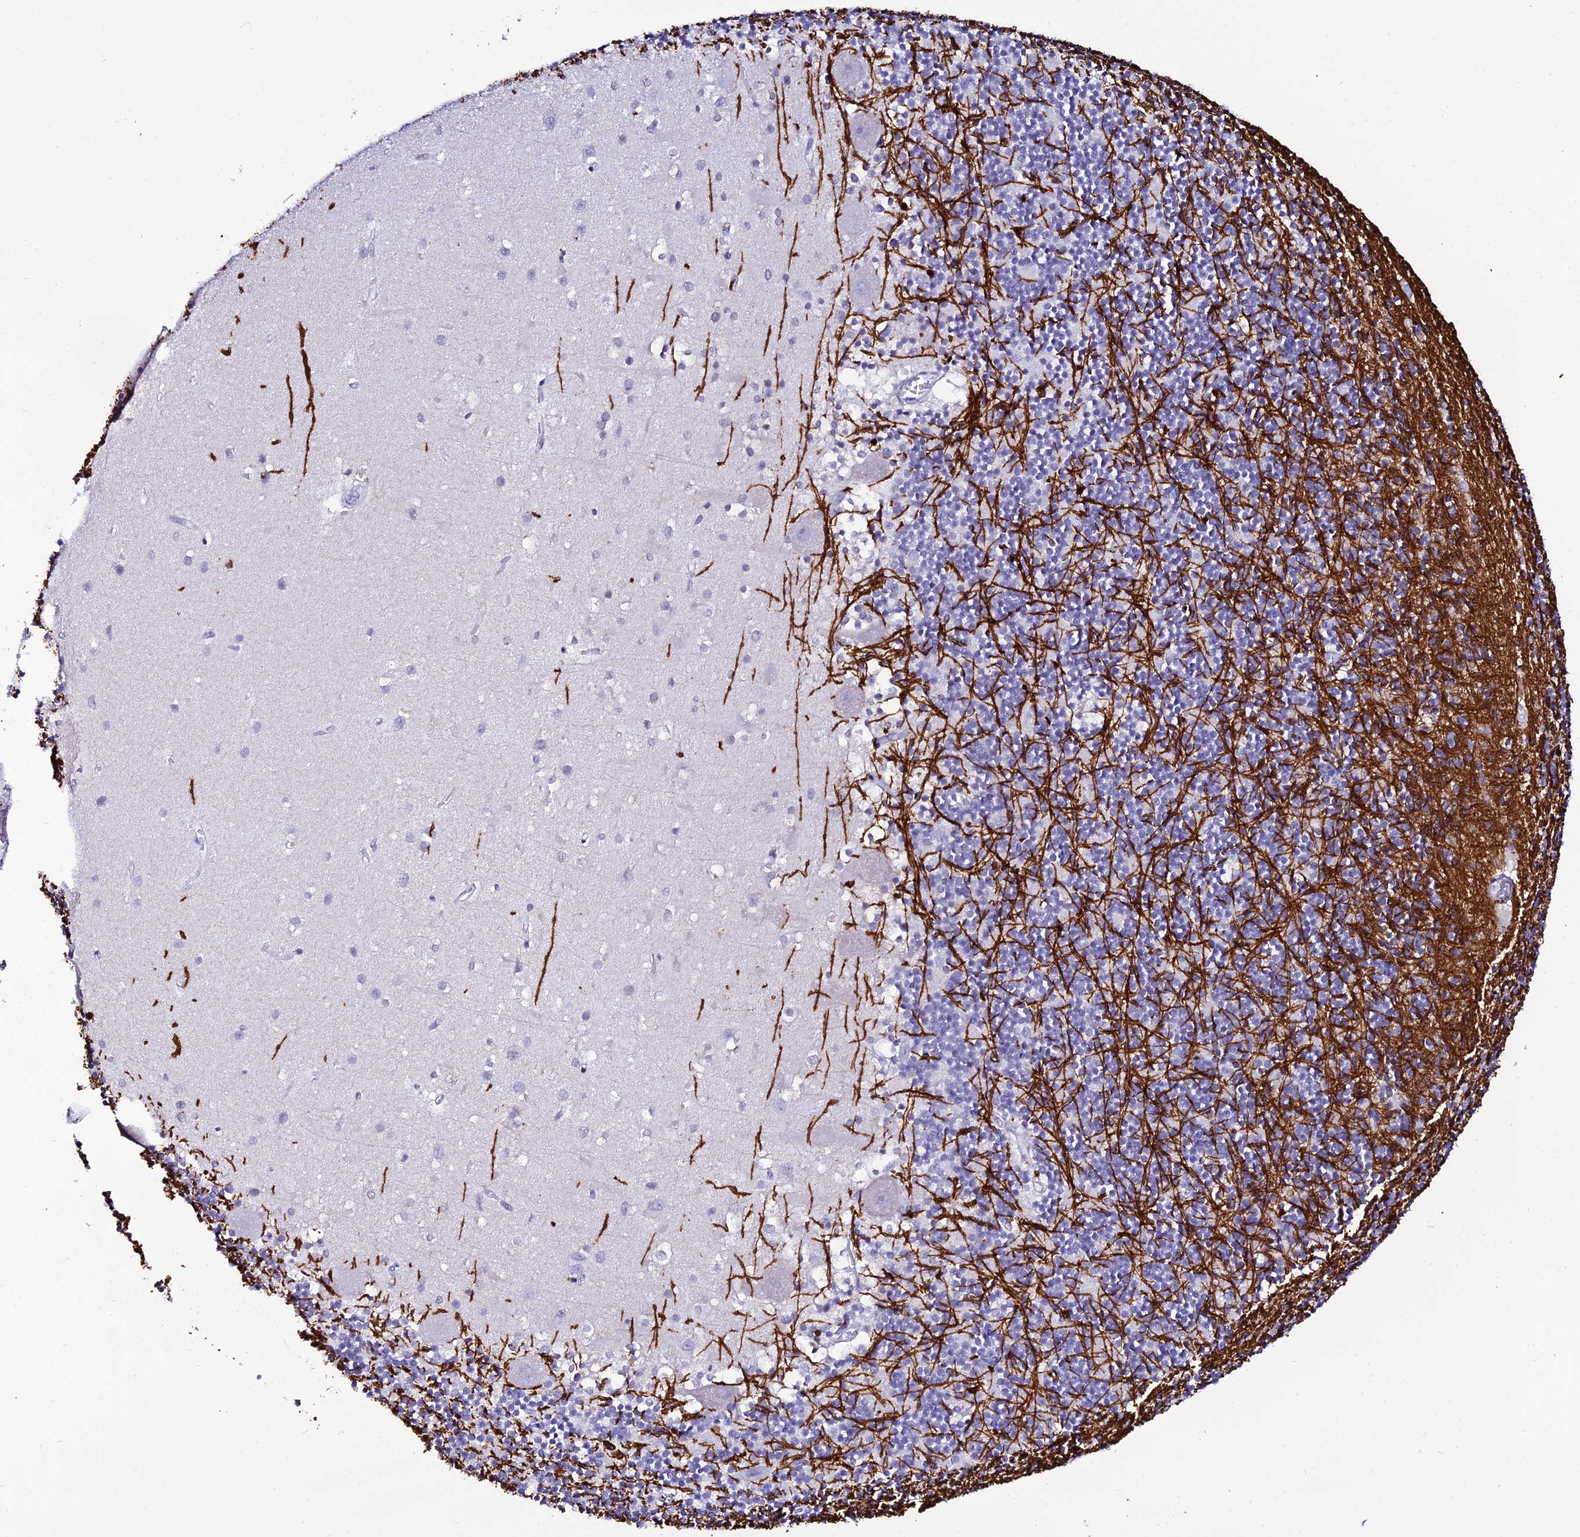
{"staining": {"intensity": "strong", "quantity": "<25%", "location": "cytoplasmic/membranous"}, "tissue": "cerebellum", "cell_type": "Cells in granular layer", "image_type": "normal", "snomed": [{"axis": "morphology", "description": "Normal tissue, NOS"}, {"axis": "topography", "description": "Cerebellum"}], "caption": "High-magnification brightfield microscopy of normal cerebellum stained with DAB (3,3'-diaminobenzidine) (brown) and counterstained with hematoxylin (blue). cells in granular layer exhibit strong cytoplasmic/membranous positivity is present in about<25% of cells.", "gene": "DEFB132", "patient": {"sex": "male", "age": 54}}